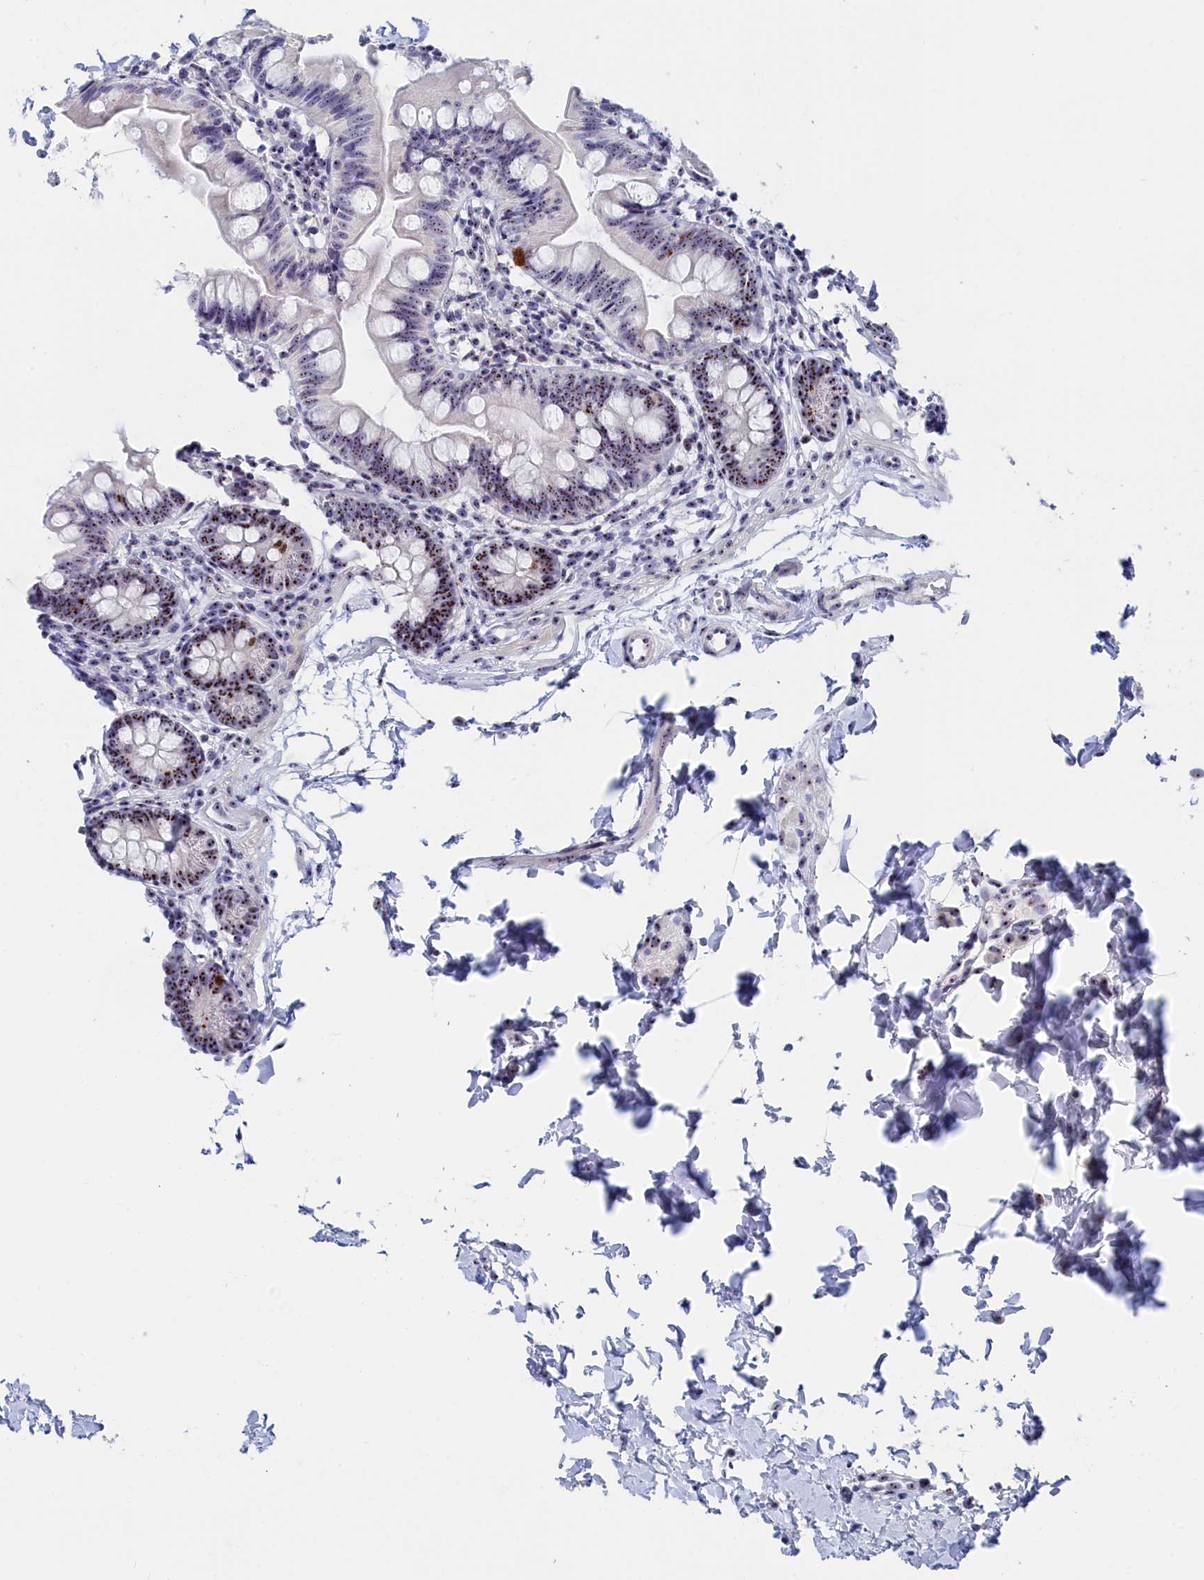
{"staining": {"intensity": "strong", "quantity": "25%-75%", "location": "nuclear"}, "tissue": "small intestine", "cell_type": "Glandular cells", "image_type": "normal", "snomed": [{"axis": "morphology", "description": "Normal tissue, NOS"}, {"axis": "topography", "description": "Small intestine"}], "caption": "Immunohistochemical staining of unremarkable small intestine reveals 25%-75% levels of strong nuclear protein positivity in approximately 25%-75% of glandular cells. (Brightfield microscopy of DAB IHC at high magnification).", "gene": "RSL1D1", "patient": {"sex": "male", "age": 7}}